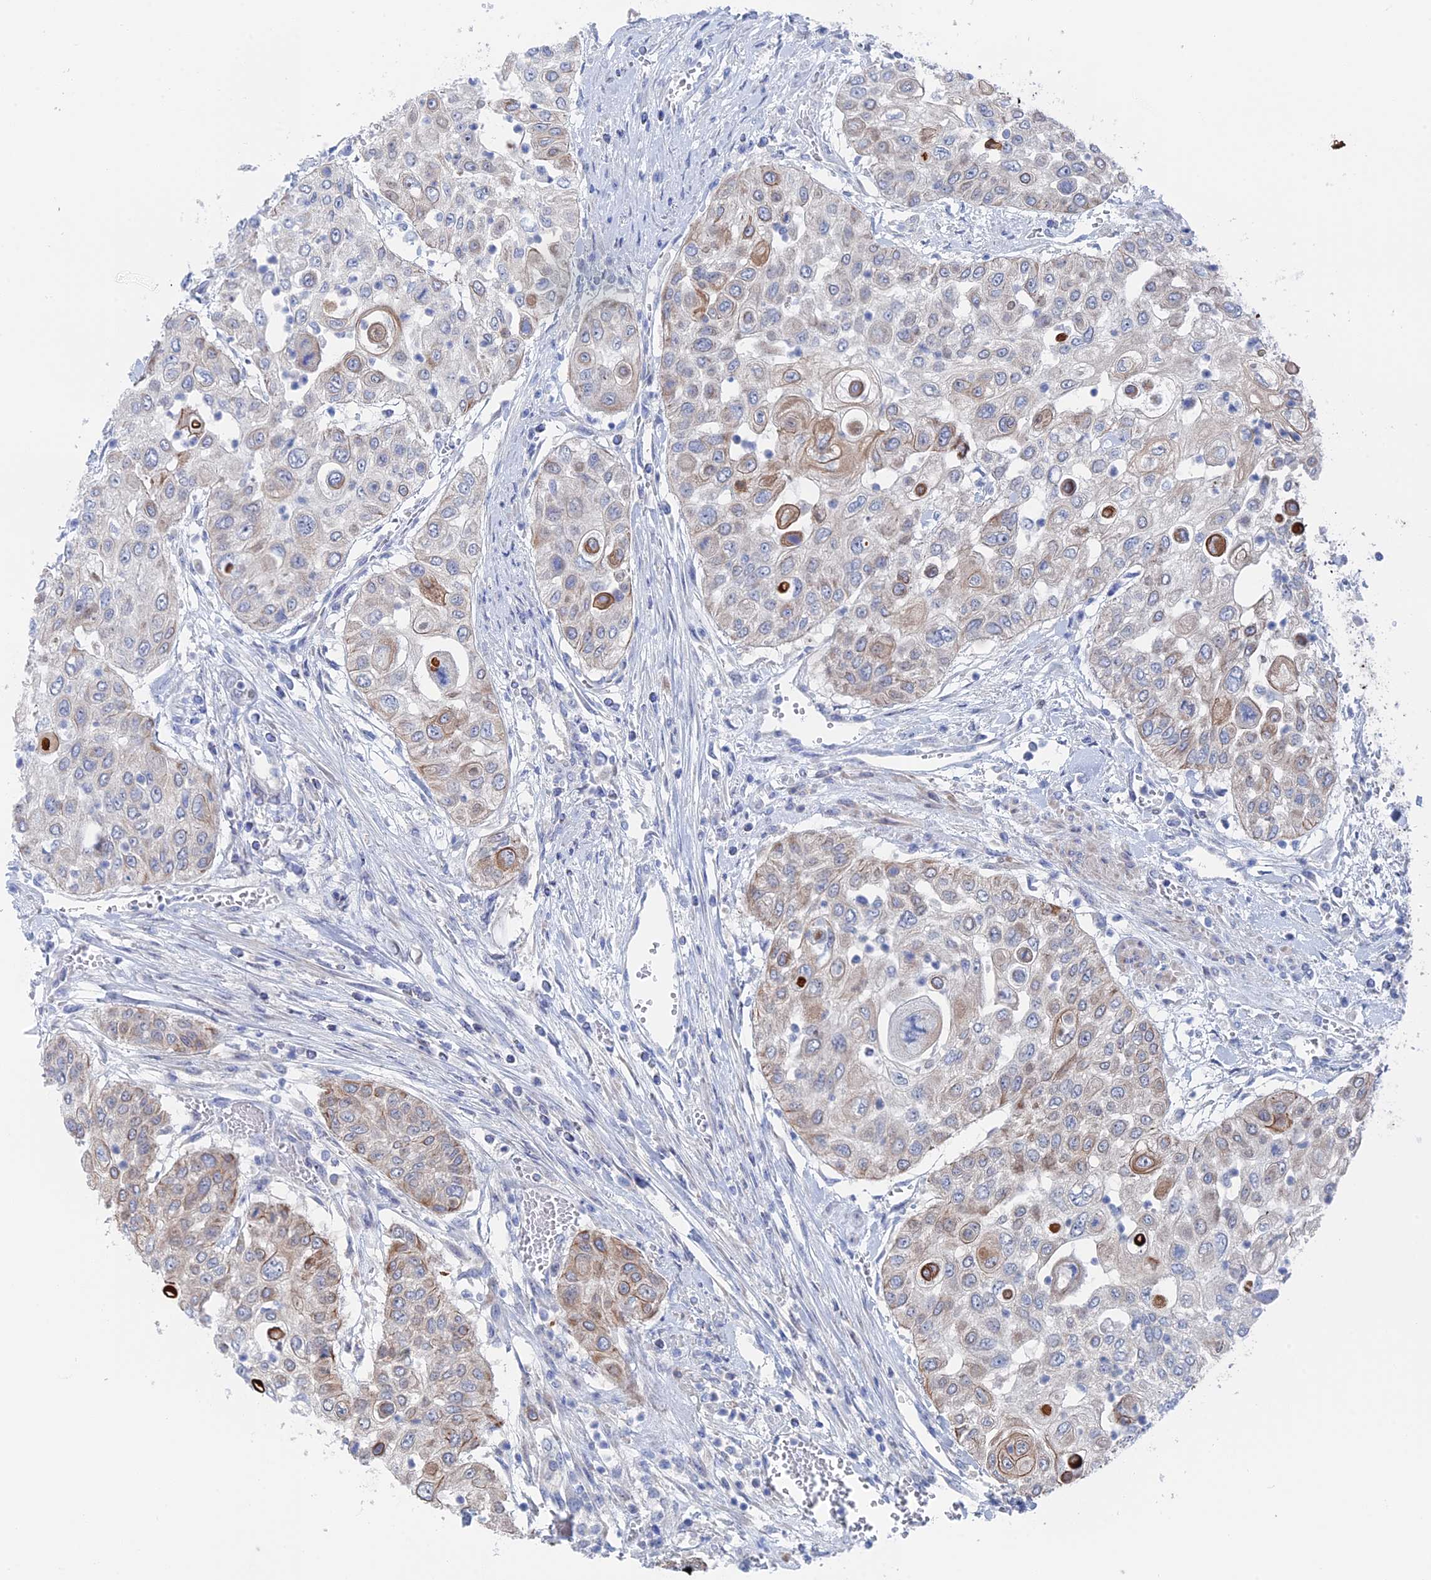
{"staining": {"intensity": "weak", "quantity": "<25%", "location": "cytoplasmic/membranous"}, "tissue": "urothelial cancer", "cell_type": "Tumor cells", "image_type": "cancer", "snomed": [{"axis": "morphology", "description": "Urothelial carcinoma, High grade"}, {"axis": "topography", "description": "Urinary bladder"}], "caption": "This is an IHC photomicrograph of urothelial cancer. There is no positivity in tumor cells.", "gene": "IL7", "patient": {"sex": "female", "age": 79}}